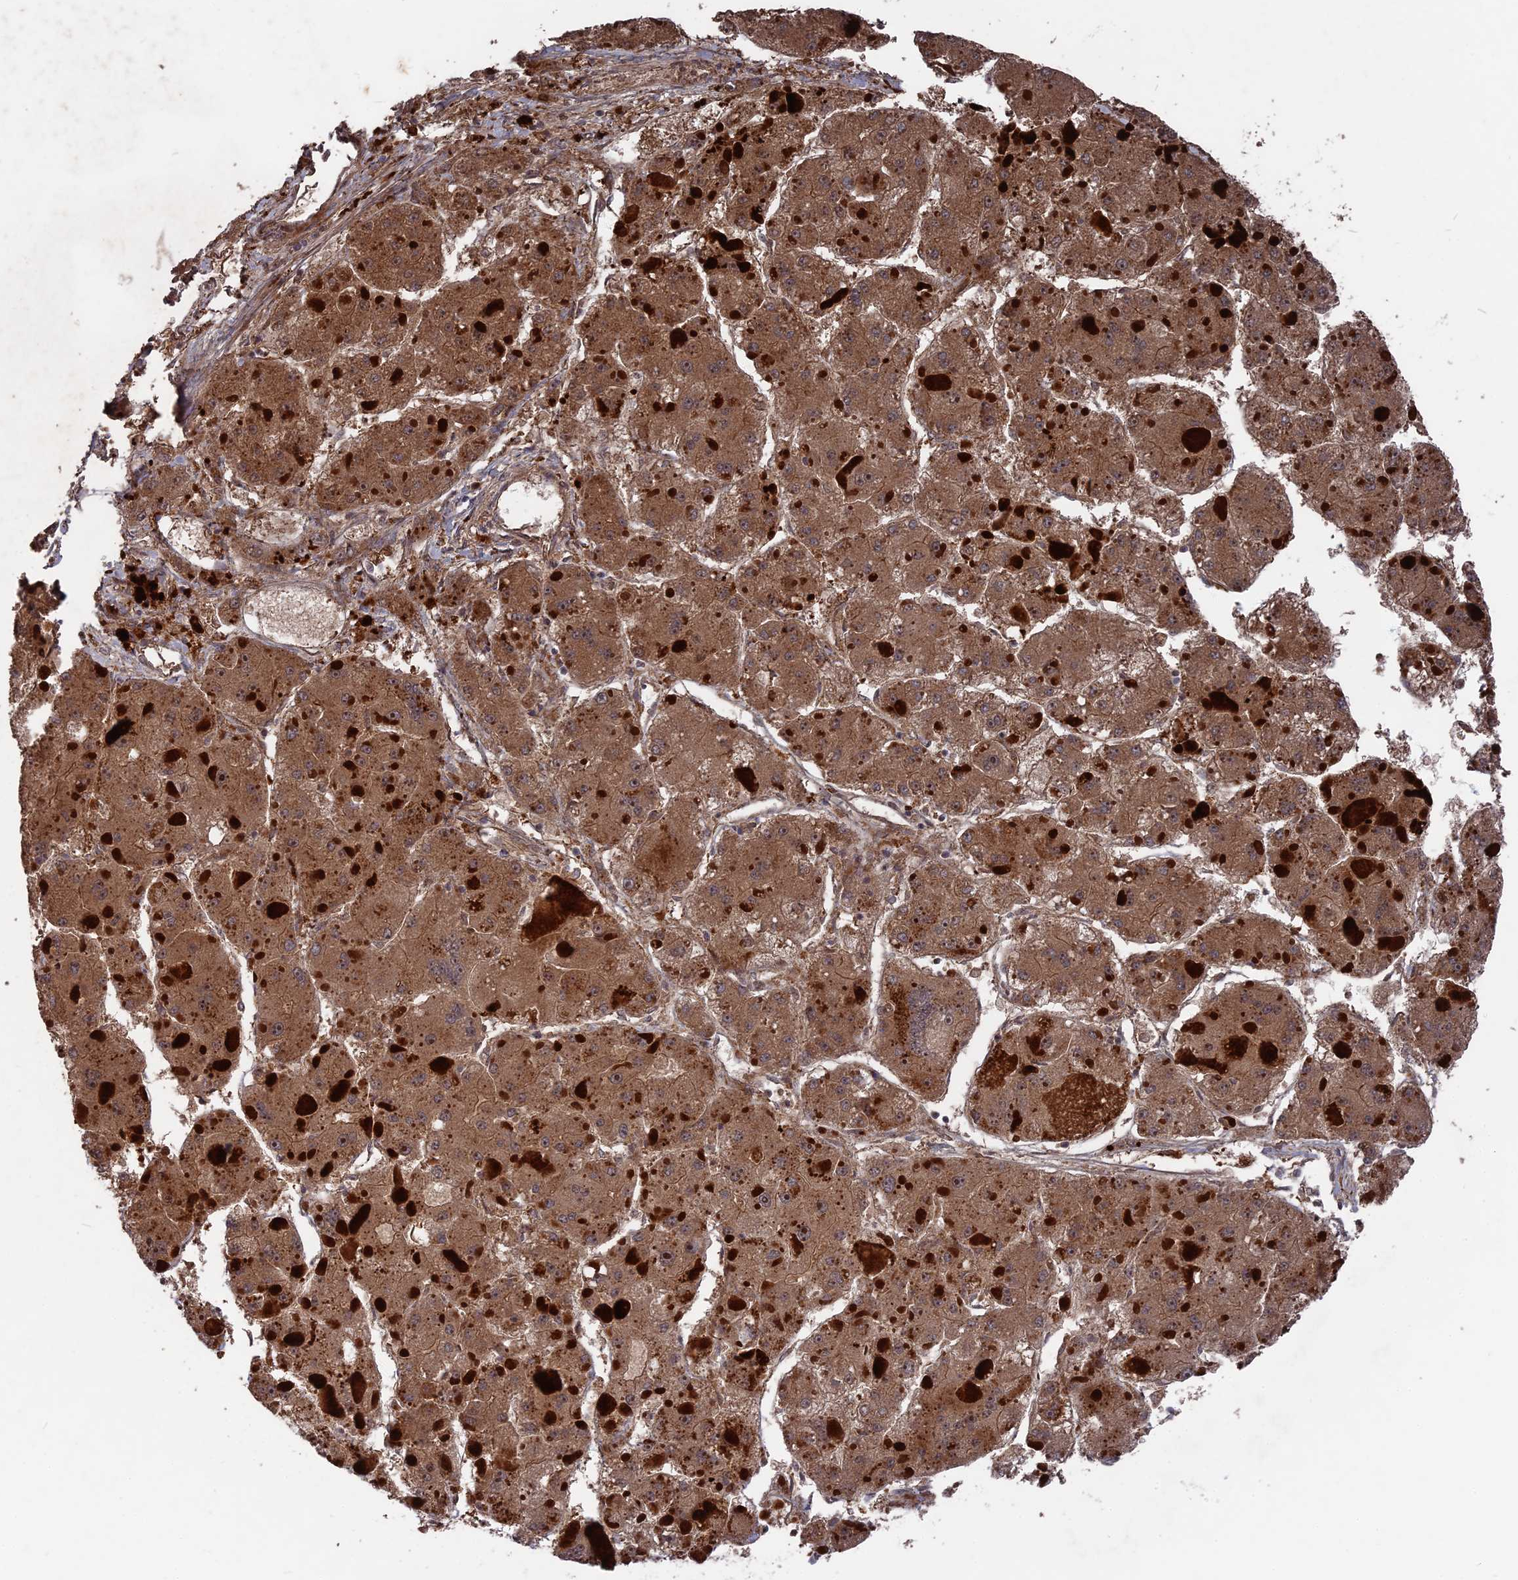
{"staining": {"intensity": "moderate", "quantity": ">75%", "location": "cytoplasmic/membranous"}, "tissue": "liver cancer", "cell_type": "Tumor cells", "image_type": "cancer", "snomed": [{"axis": "morphology", "description": "Carcinoma, Hepatocellular, NOS"}, {"axis": "topography", "description": "Liver"}], "caption": "The image demonstrates a brown stain indicating the presence of a protein in the cytoplasmic/membranous of tumor cells in liver cancer.", "gene": "DEF8", "patient": {"sex": "female", "age": 73}}